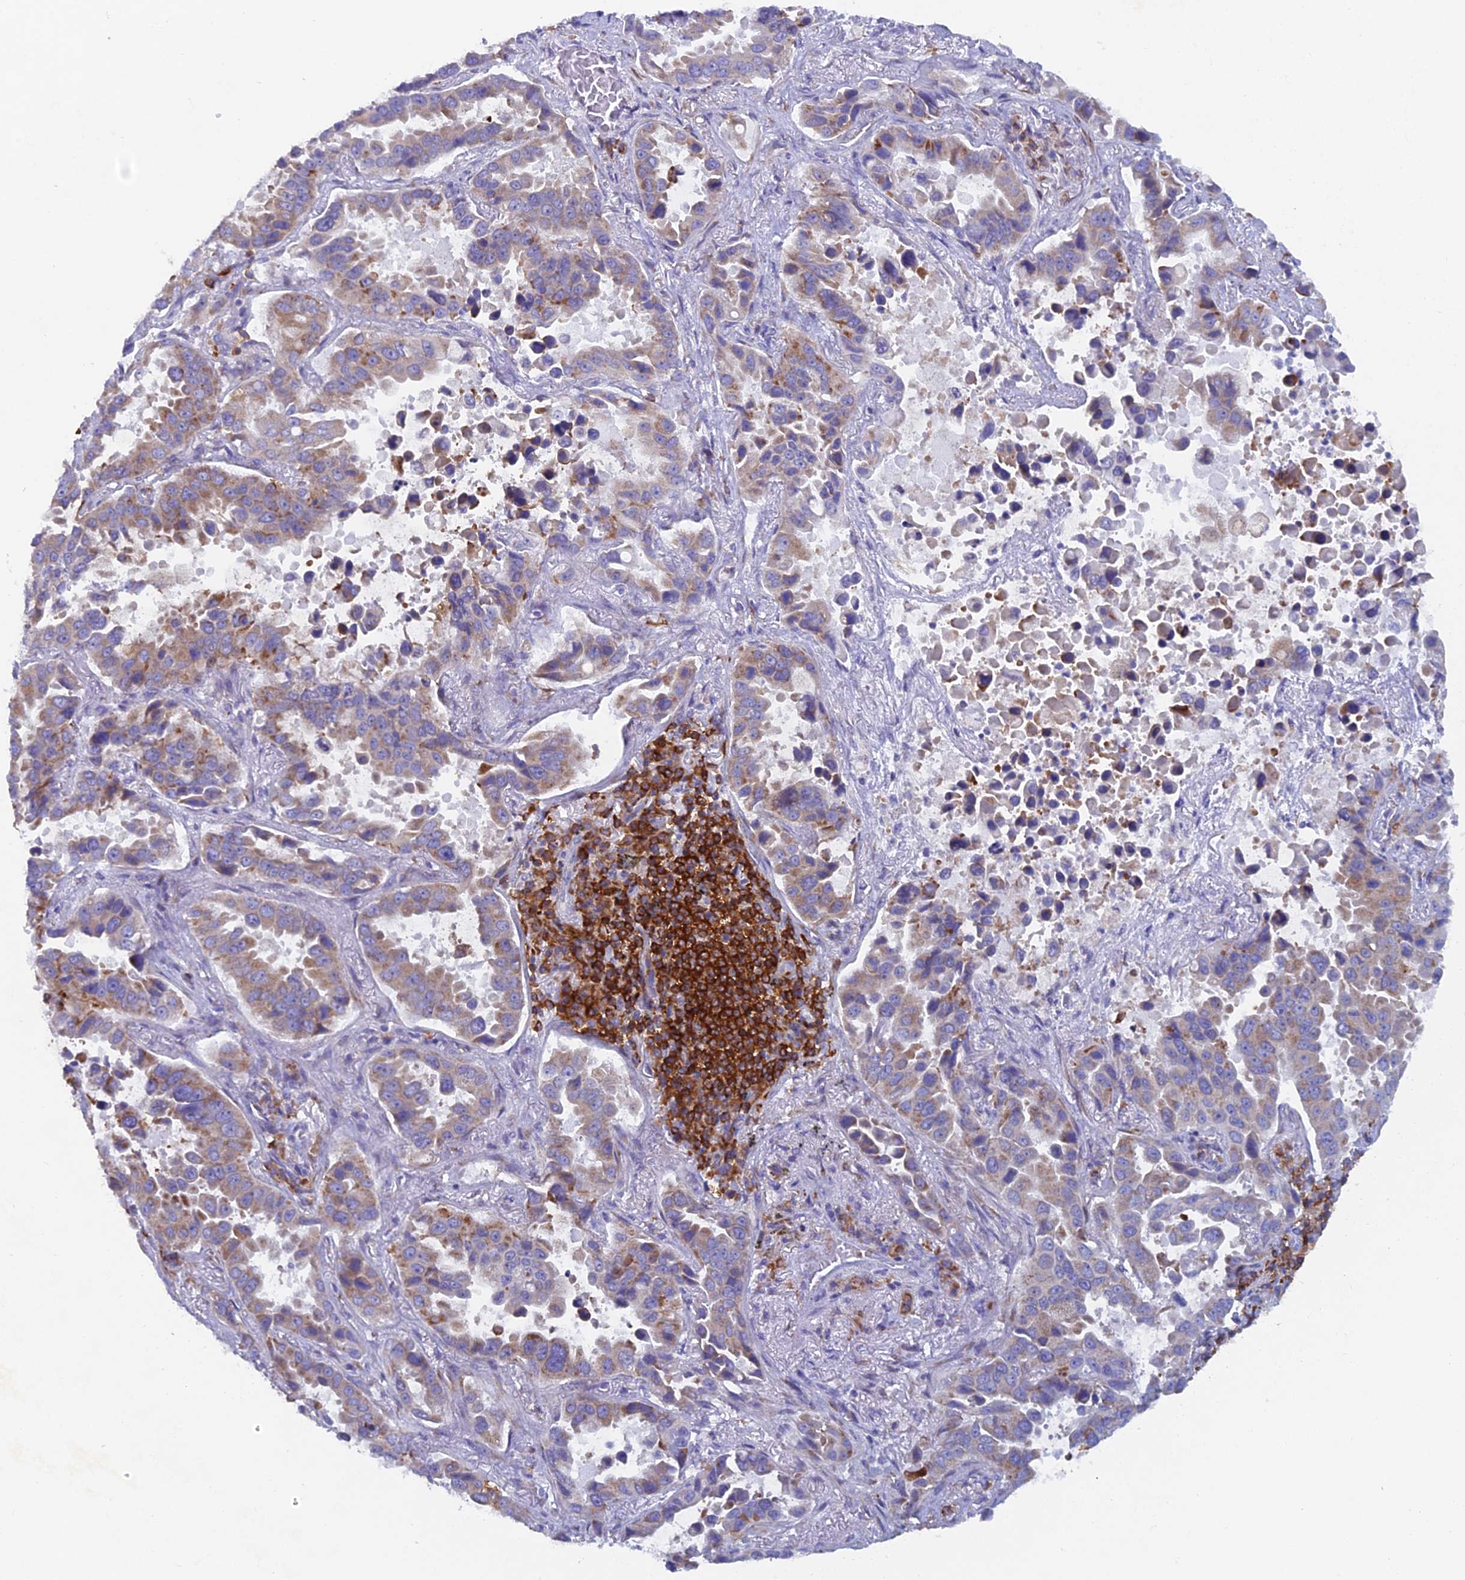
{"staining": {"intensity": "moderate", "quantity": ">75%", "location": "cytoplasmic/membranous"}, "tissue": "lung cancer", "cell_type": "Tumor cells", "image_type": "cancer", "snomed": [{"axis": "morphology", "description": "Adenocarcinoma, NOS"}, {"axis": "topography", "description": "Lung"}], "caption": "Lung cancer stained with immunohistochemistry (IHC) demonstrates moderate cytoplasmic/membranous expression in about >75% of tumor cells.", "gene": "ABI3BP", "patient": {"sex": "male", "age": 64}}